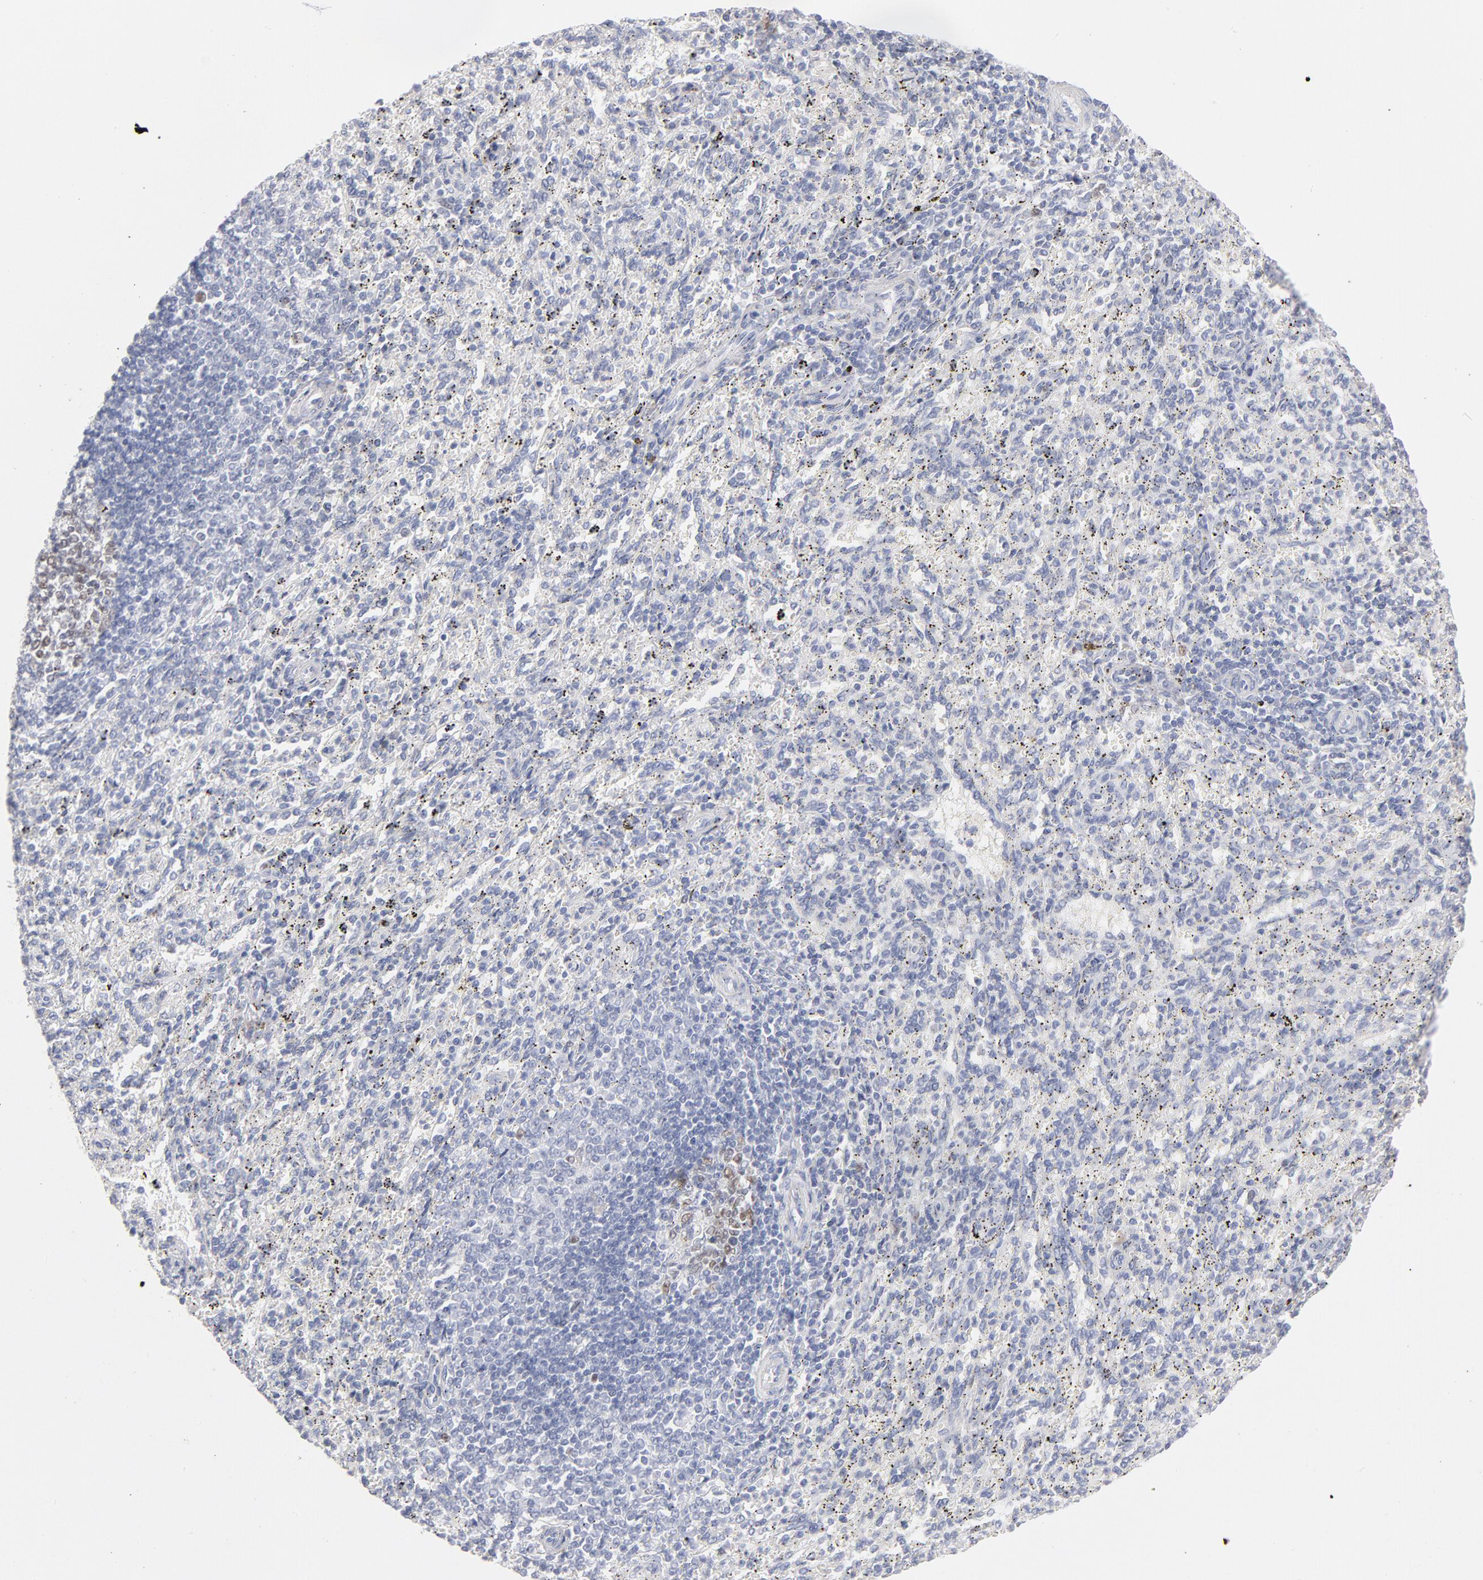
{"staining": {"intensity": "negative", "quantity": "none", "location": "none"}, "tissue": "spleen", "cell_type": "Cells in red pulp", "image_type": "normal", "snomed": [{"axis": "morphology", "description": "Normal tissue, NOS"}, {"axis": "topography", "description": "Spleen"}], "caption": "Immunohistochemistry image of benign spleen: human spleen stained with DAB shows no significant protein positivity in cells in red pulp. Nuclei are stained in blue.", "gene": "MCM7", "patient": {"sex": "female", "age": 10}}